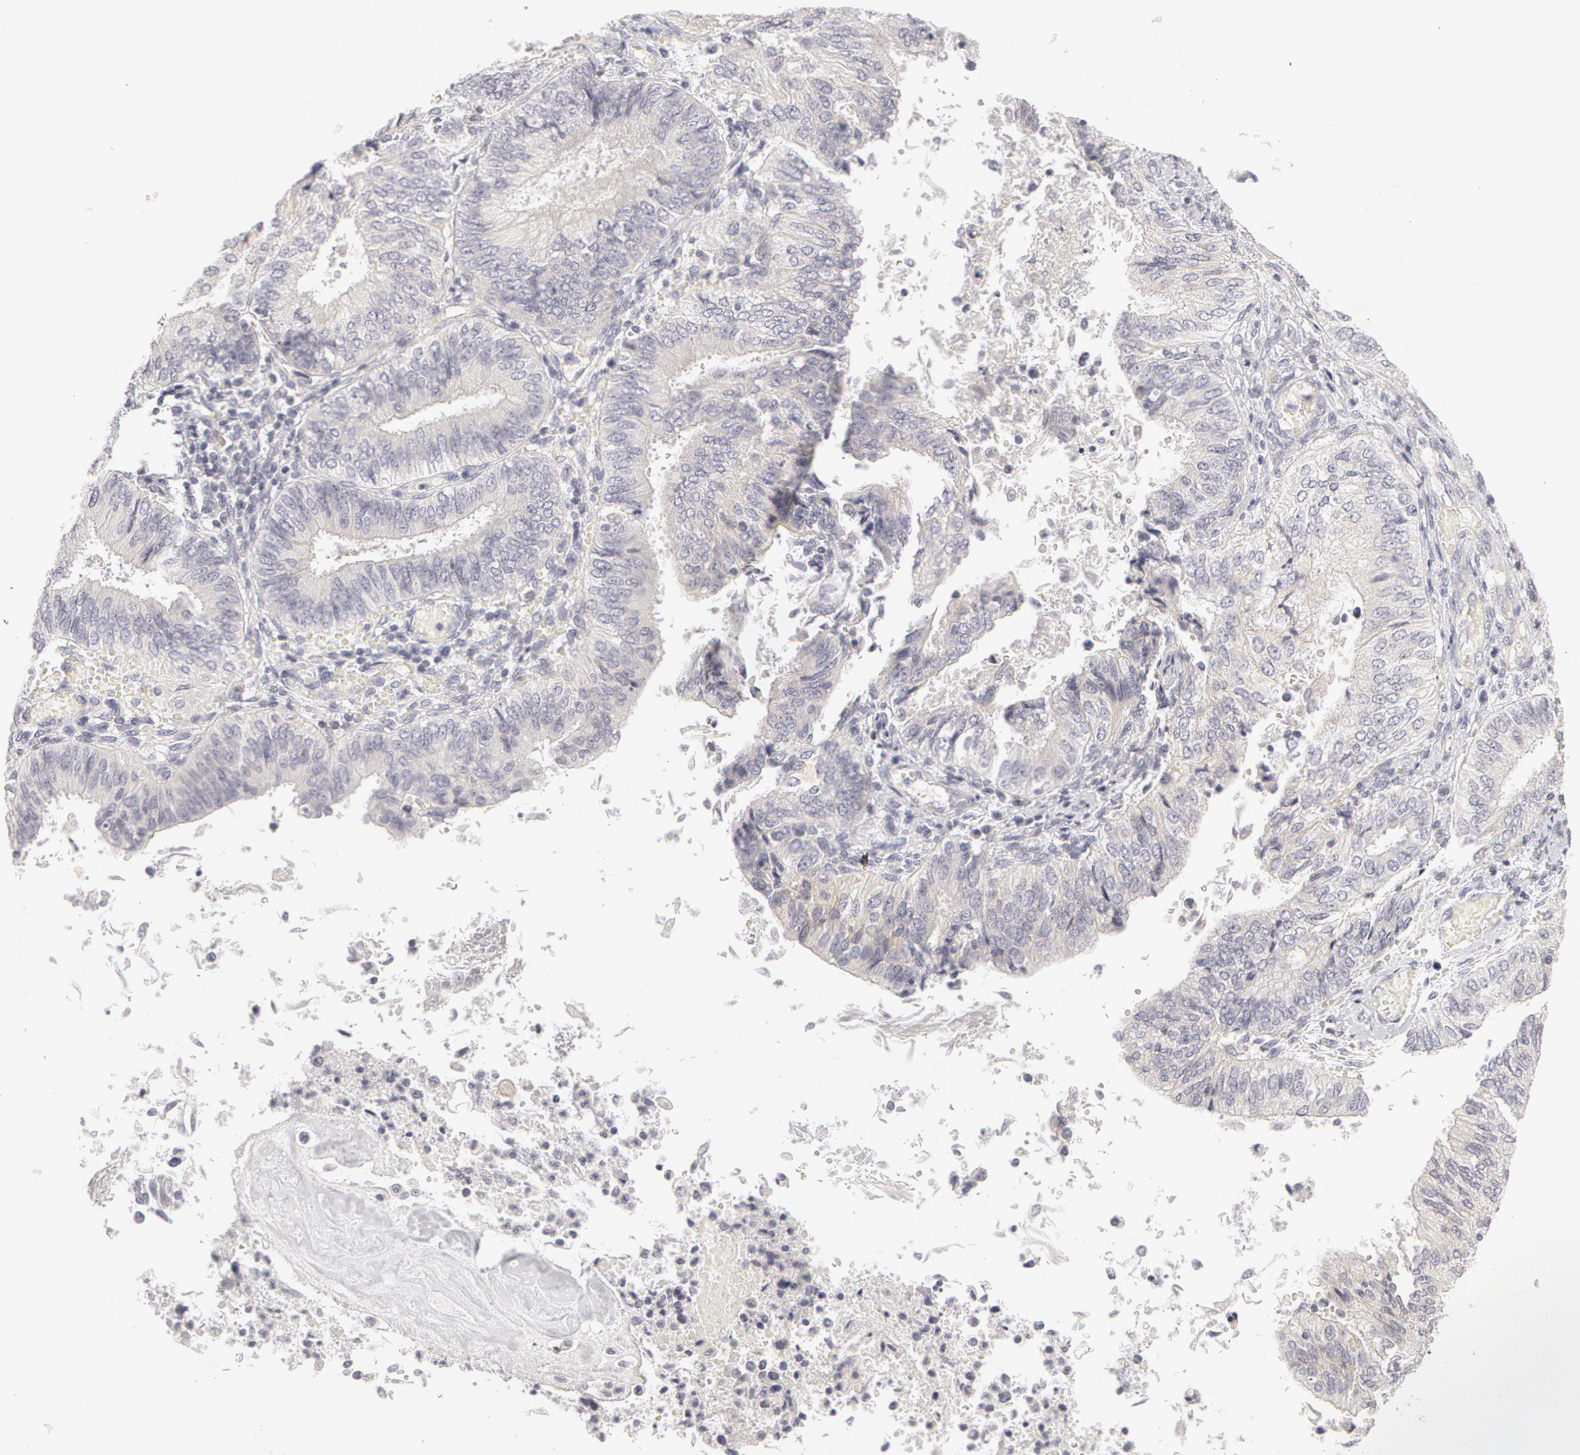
{"staining": {"intensity": "negative", "quantity": "none", "location": "none"}, "tissue": "endometrial cancer", "cell_type": "Tumor cells", "image_type": "cancer", "snomed": [{"axis": "morphology", "description": "Adenocarcinoma, NOS"}, {"axis": "topography", "description": "Endometrium"}], "caption": "The photomicrograph demonstrates no significant staining in tumor cells of endometrial adenocarcinoma.", "gene": "ABCB1", "patient": {"sex": "female", "age": 55}}